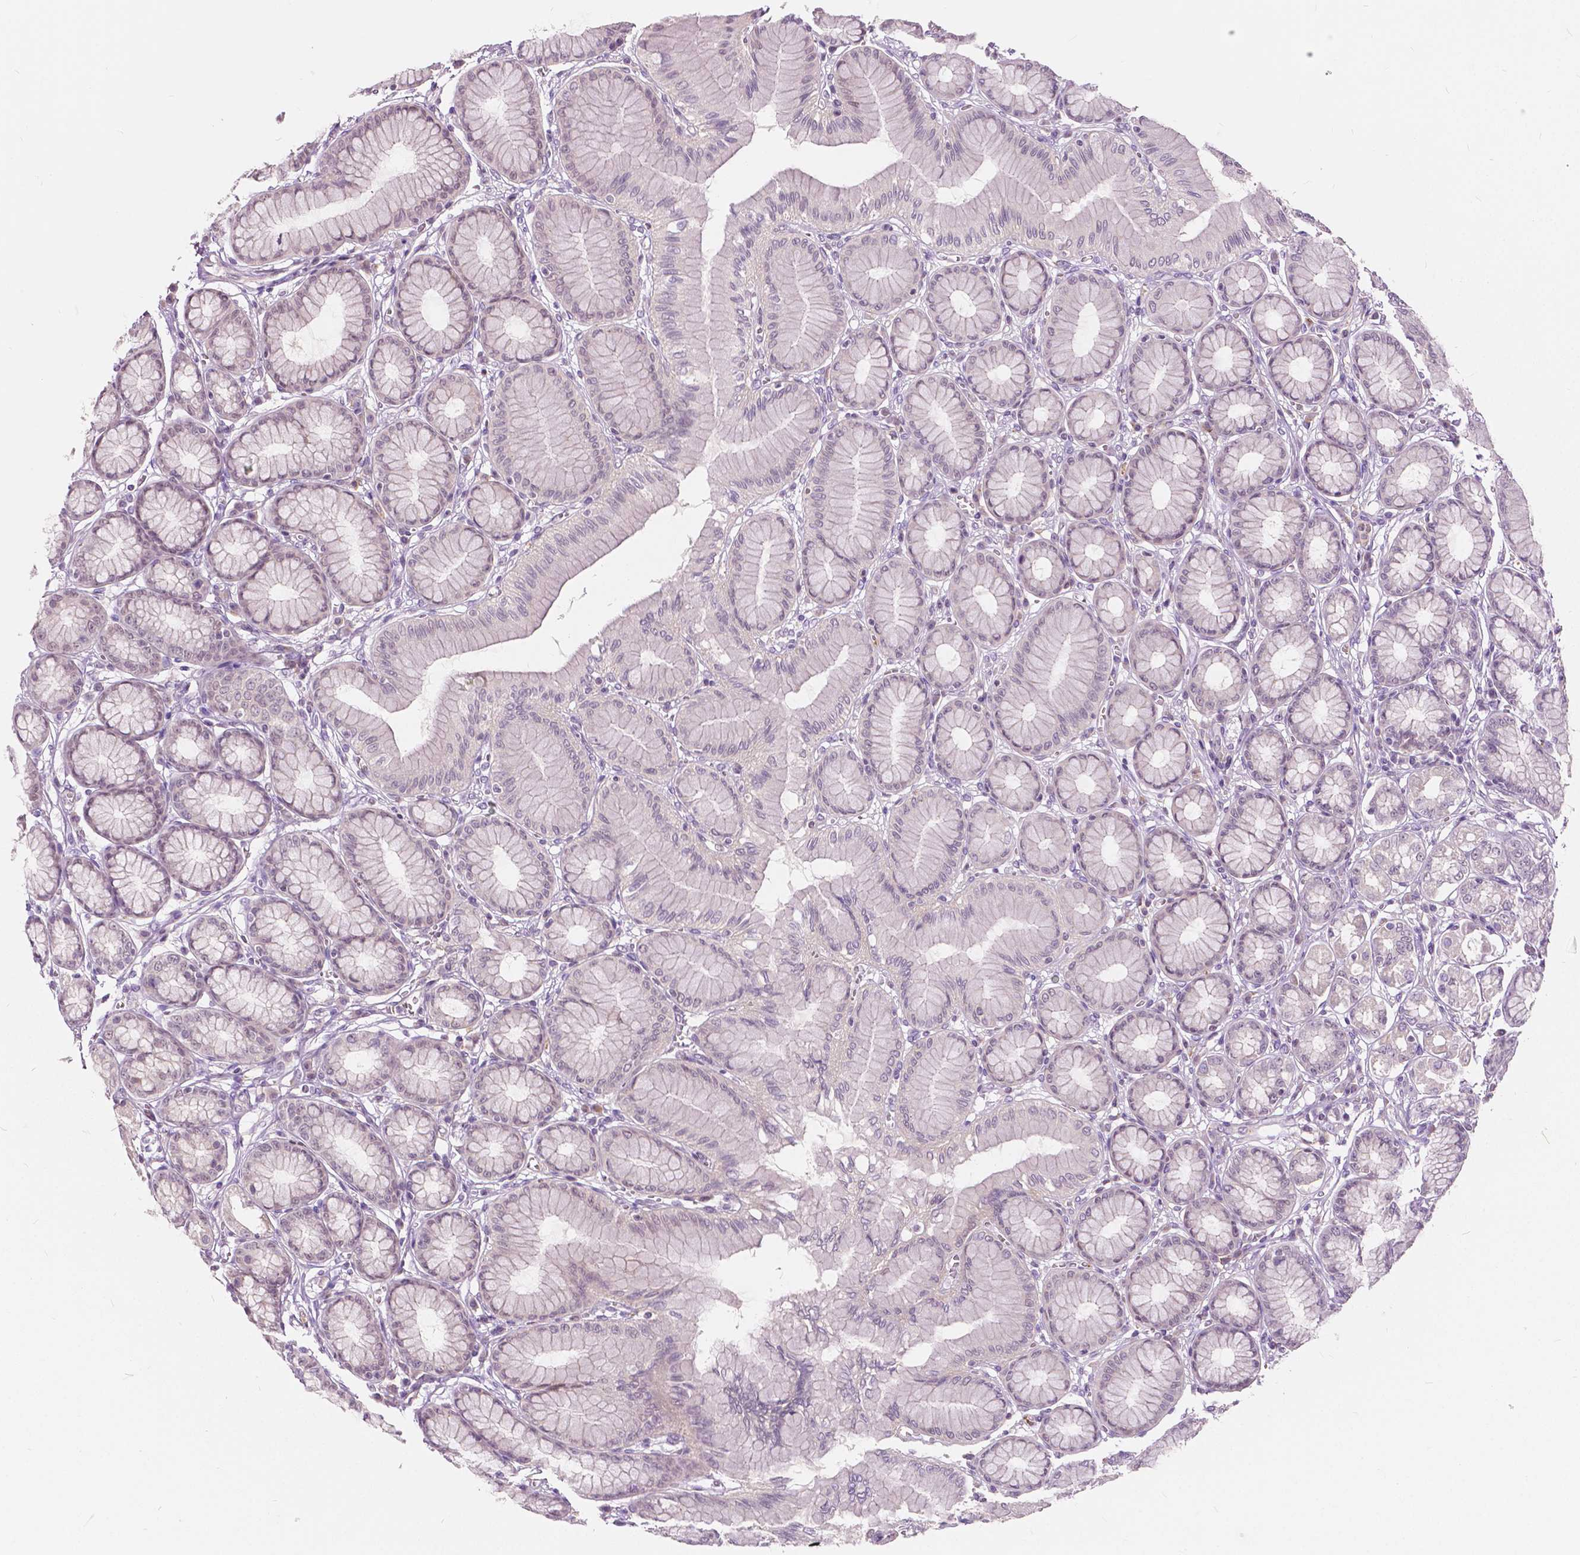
{"staining": {"intensity": "moderate", "quantity": "<25%", "location": "cytoplasmic/membranous"}, "tissue": "stomach", "cell_type": "Glandular cells", "image_type": "normal", "snomed": [{"axis": "morphology", "description": "Normal tissue, NOS"}, {"axis": "topography", "description": "Stomach"}, {"axis": "topography", "description": "Stomach, lower"}], "caption": "Unremarkable stomach was stained to show a protein in brown. There is low levels of moderate cytoplasmic/membranous expression in approximately <25% of glandular cells. The protein is stained brown, and the nuclei are stained in blue (DAB IHC with brightfield microscopy, high magnification).", "gene": "DLX6", "patient": {"sex": "male", "age": 76}}